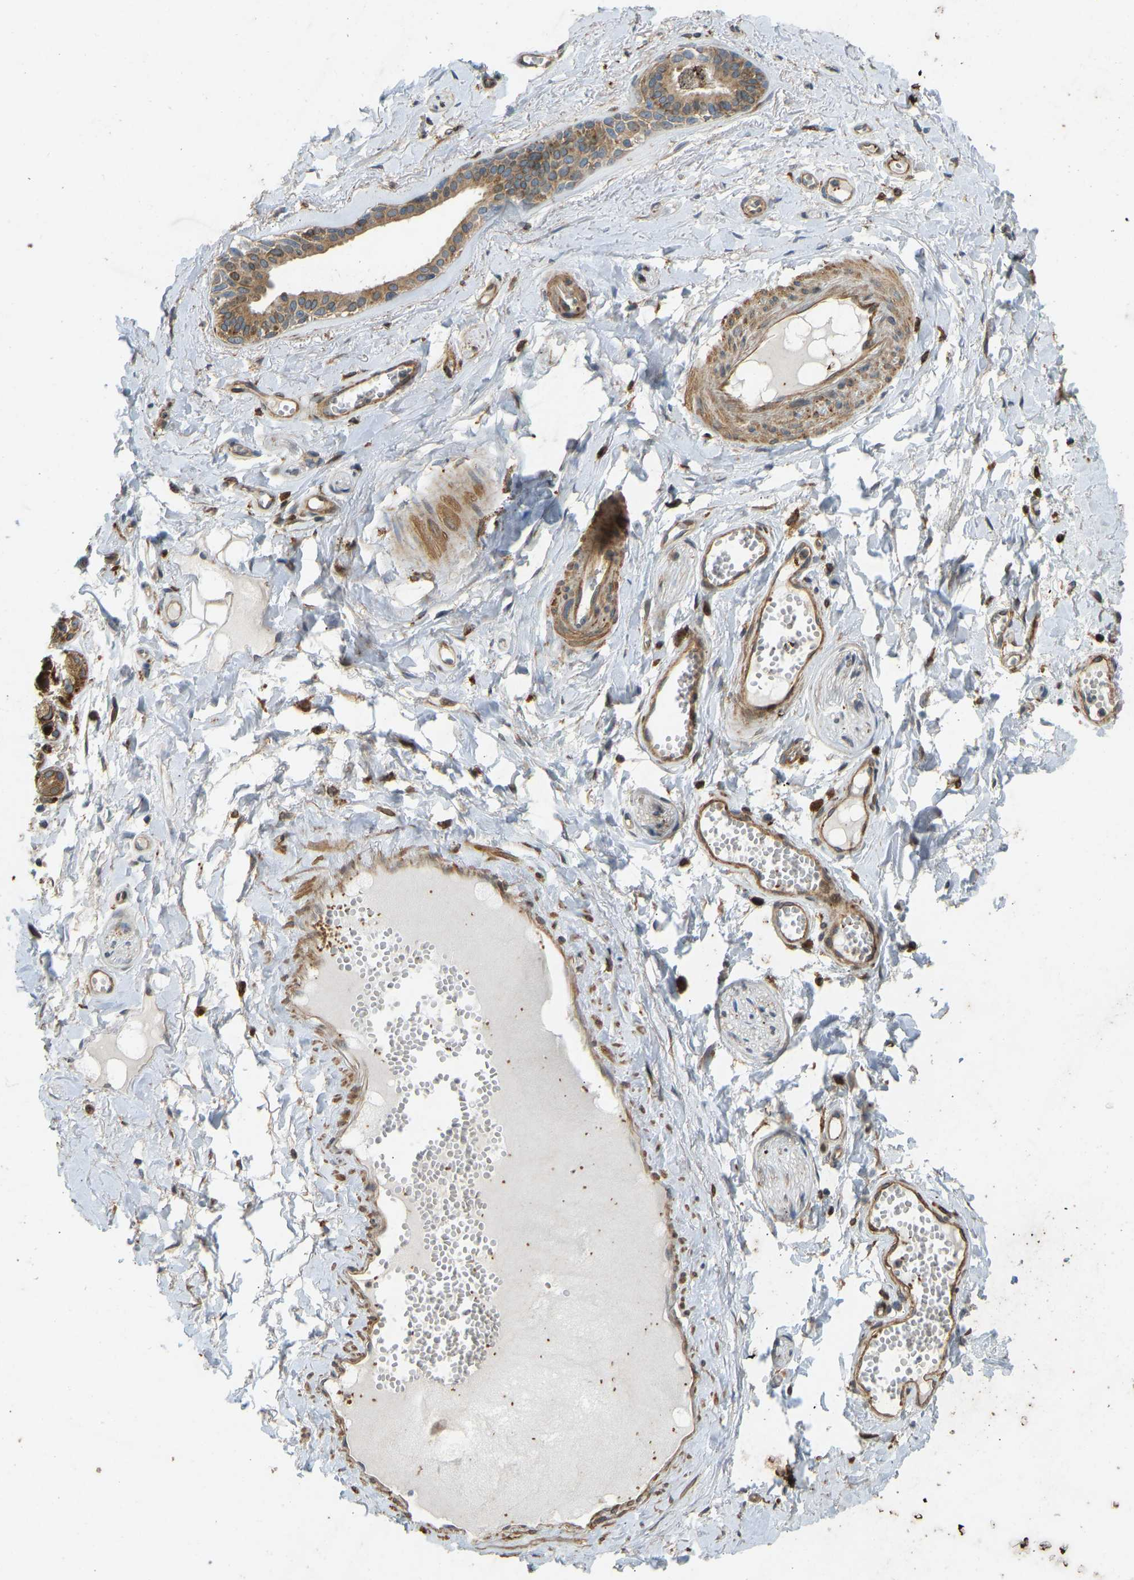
{"staining": {"intensity": "moderate", "quantity": ">75%", "location": "cytoplasmic/membranous"}, "tissue": "adipose tissue", "cell_type": "Adipocytes", "image_type": "normal", "snomed": [{"axis": "morphology", "description": "Normal tissue, NOS"}, {"axis": "morphology", "description": "Inflammation, NOS"}, {"axis": "topography", "description": "Salivary gland"}, {"axis": "topography", "description": "Peripheral nerve tissue"}], "caption": "Immunohistochemistry image of unremarkable adipose tissue: adipose tissue stained using immunohistochemistry exhibits medium levels of moderate protein expression localized specifically in the cytoplasmic/membranous of adipocytes, appearing as a cytoplasmic/membranous brown color.", "gene": "OS9", "patient": {"sex": "female", "age": 75}}